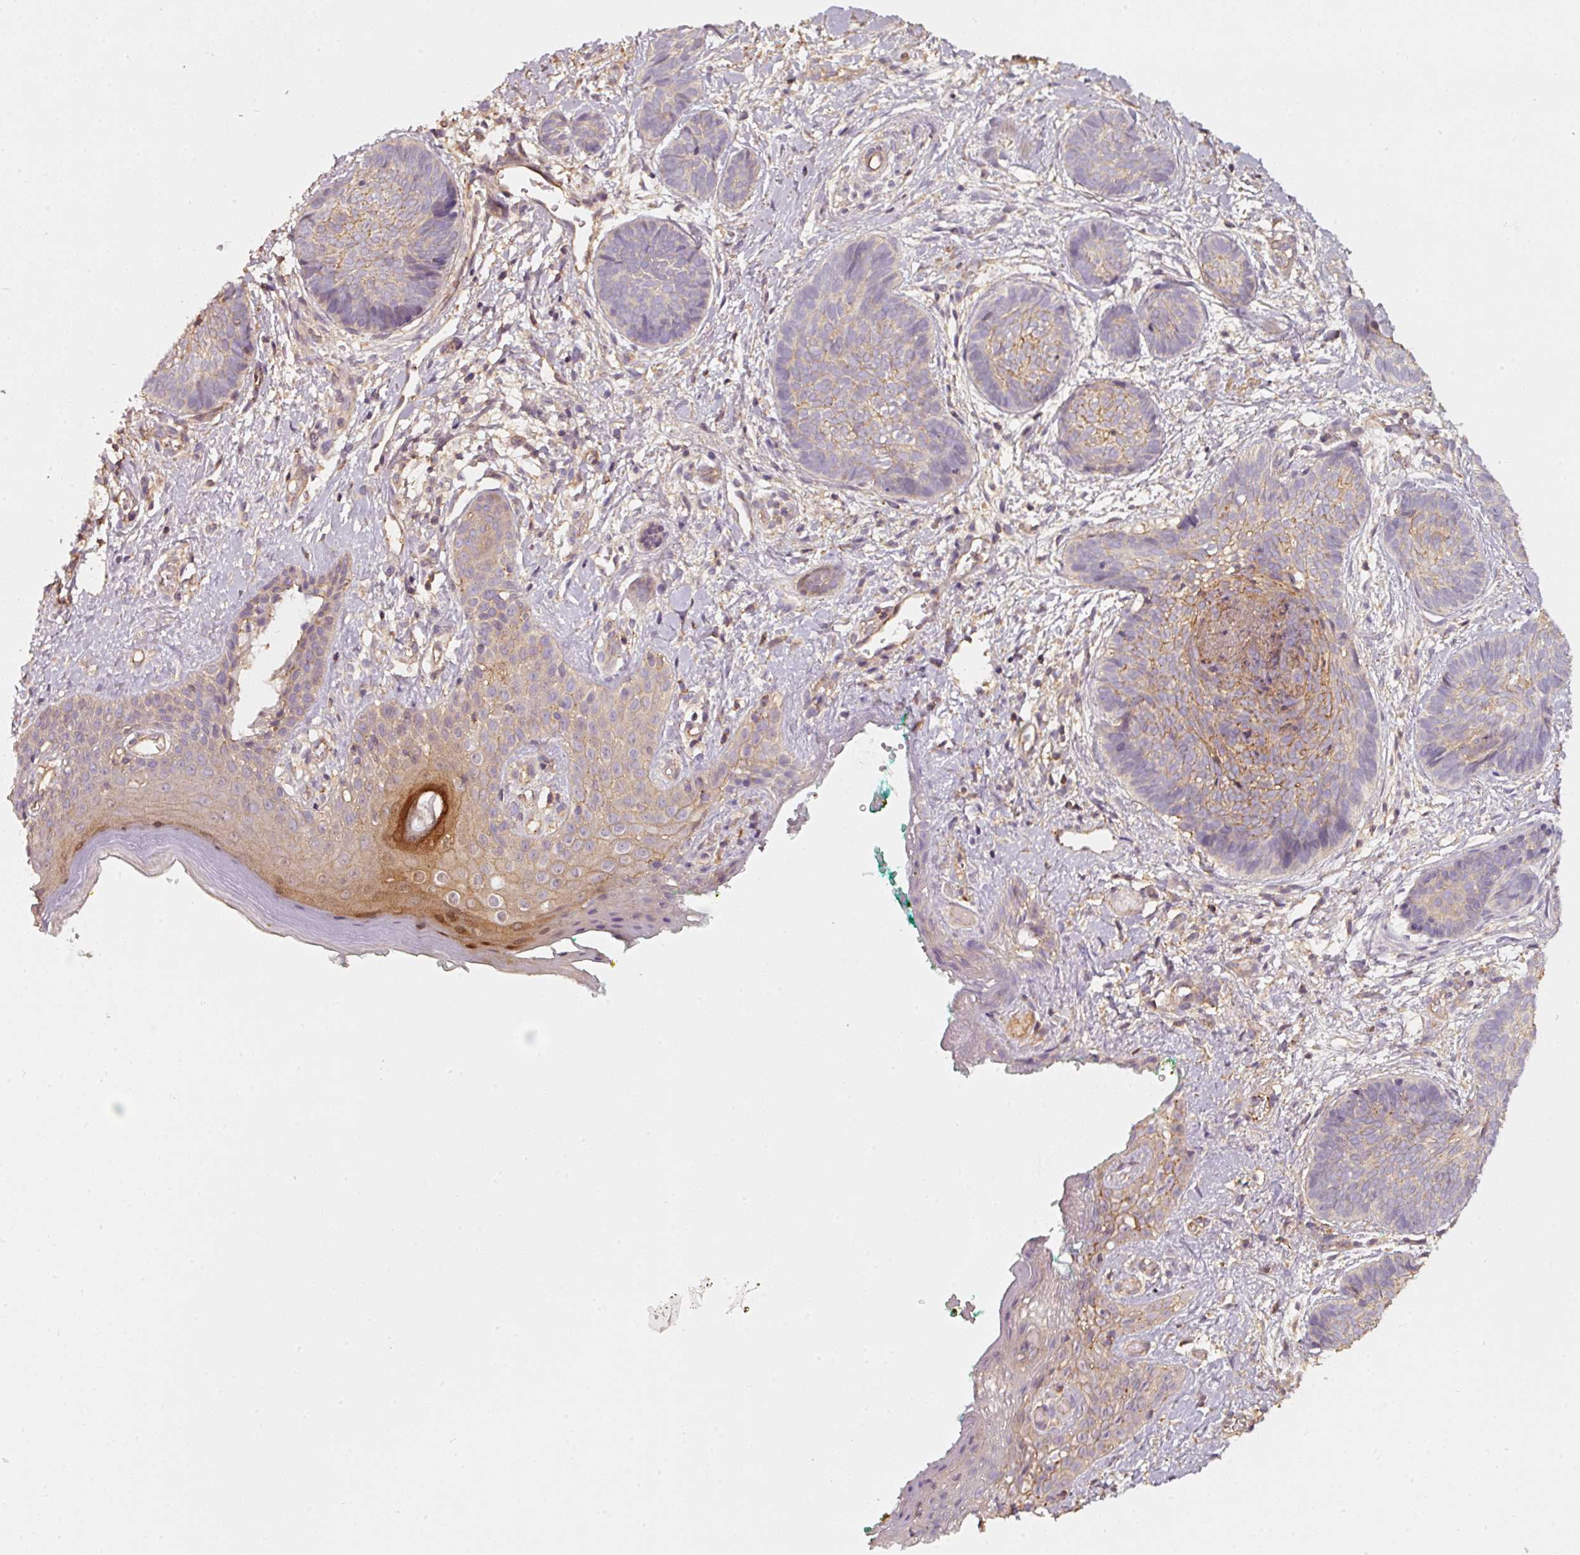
{"staining": {"intensity": "weak", "quantity": "25%-75%", "location": "cytoplasmic/membranous"}, "tissue": "skin cancer", "cell_type": "Tumor cells", "image_type": "cancer", "snomed": [{"axis": "morphology", "description": "Basal cell carcinoma"}, {"axis": "topography", "description": "Skin"}], "caption": "The image demonstrates immunohistochemical staining of skin cancer. There is weak cytoplasmic/membranous expression is appreciated in about 25%-75% of tumor cells.", "gene": "CEP95", "patient": {"sex": "female", "age": 81}}